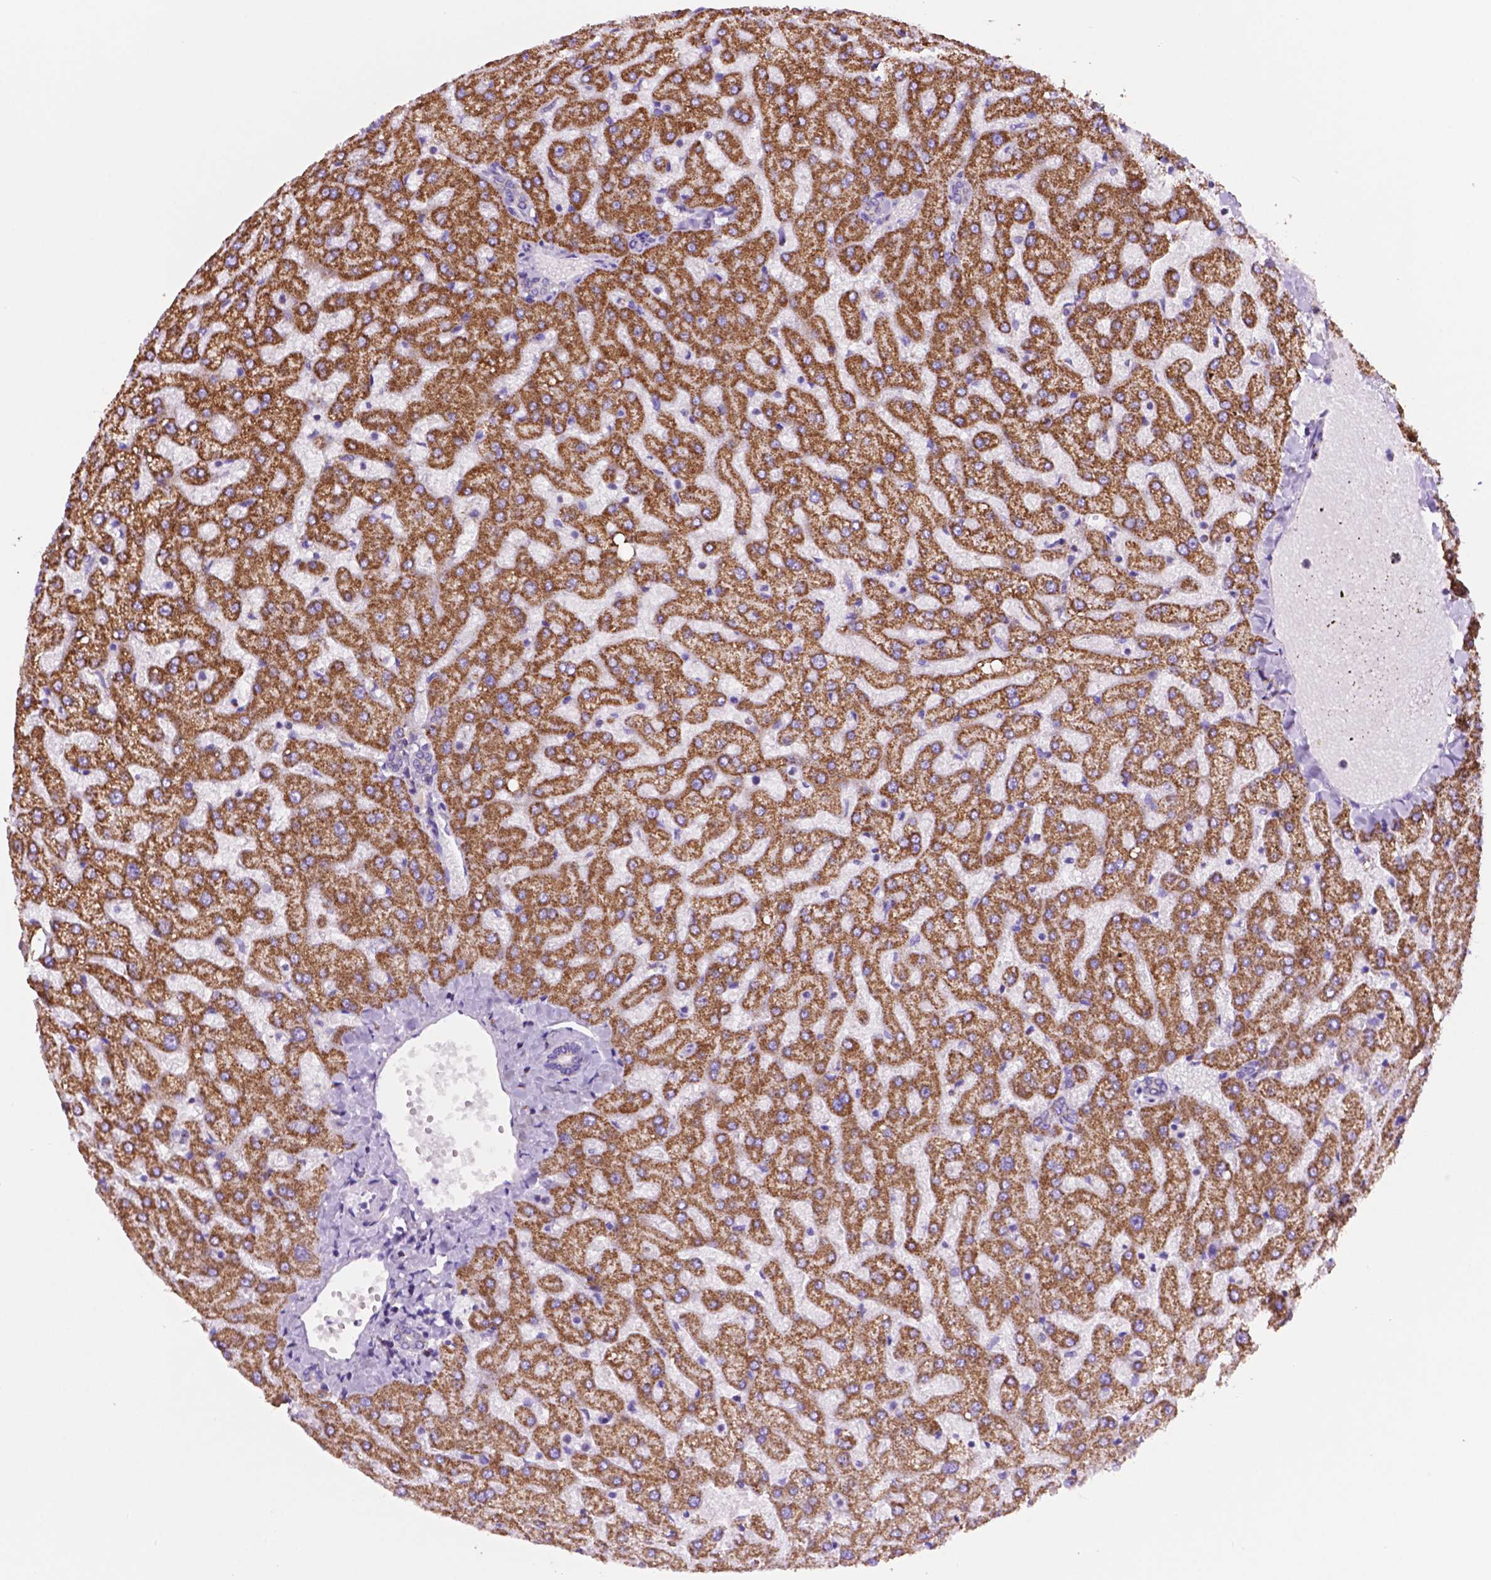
{"staining": {"intensity": "negative", "quantity": "none", "location": "none"}, "tissue": "liver", "cell_type": "Cholangiocytes", "image_type": "normal", "snomed": [{"axis": "morphology", "description": "Normal tissue, NOS"}, {"axis": "topography", "description": "Liver"}], "caption": "This micrograph is of normal liver stained with immunohistochemistry to label a protein in brown with the nuclei are counter-stained blue. There is no expression in cholangiocytes.", "gene": "GDPD5", "patient": {"sex": "female", "age": 50}}